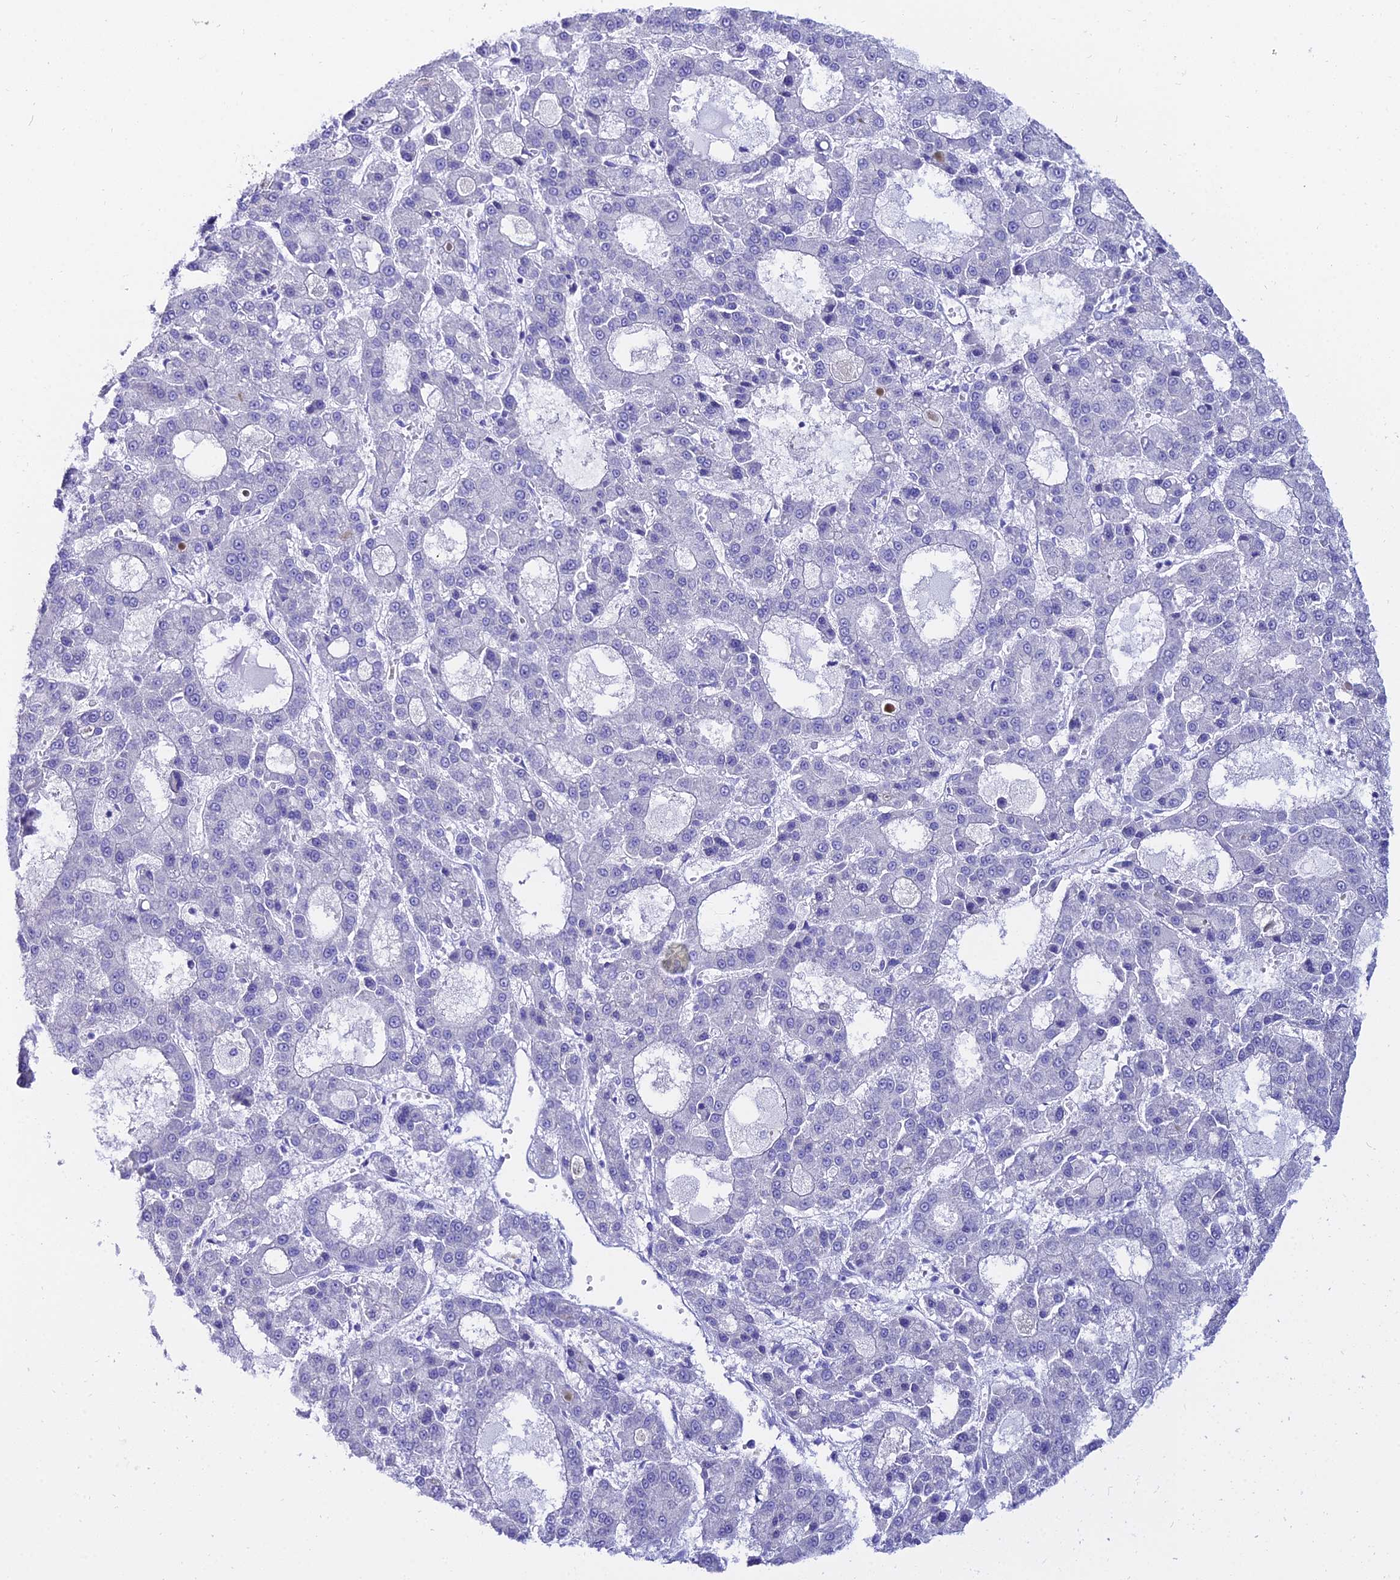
{"staining": {"intensity": "negative", "quantity": "none", "location": "none"}, "tissue": "liver cancer", "cell_type": "Tumor cells", "image_type": "cancer", "snomed": [{"axis": "morphology", "description": "Carcinoma, Hepatocellular, NOS"}, {"axis": "topography", "description": "Liver"}], "caption": "DAB immunohistochemical staining of human liver hepatocellular carcinoma reveals no significant expression in tumor cells.", "gene": "OR4D5", "patient": {"sex": "male", "age": 70}}